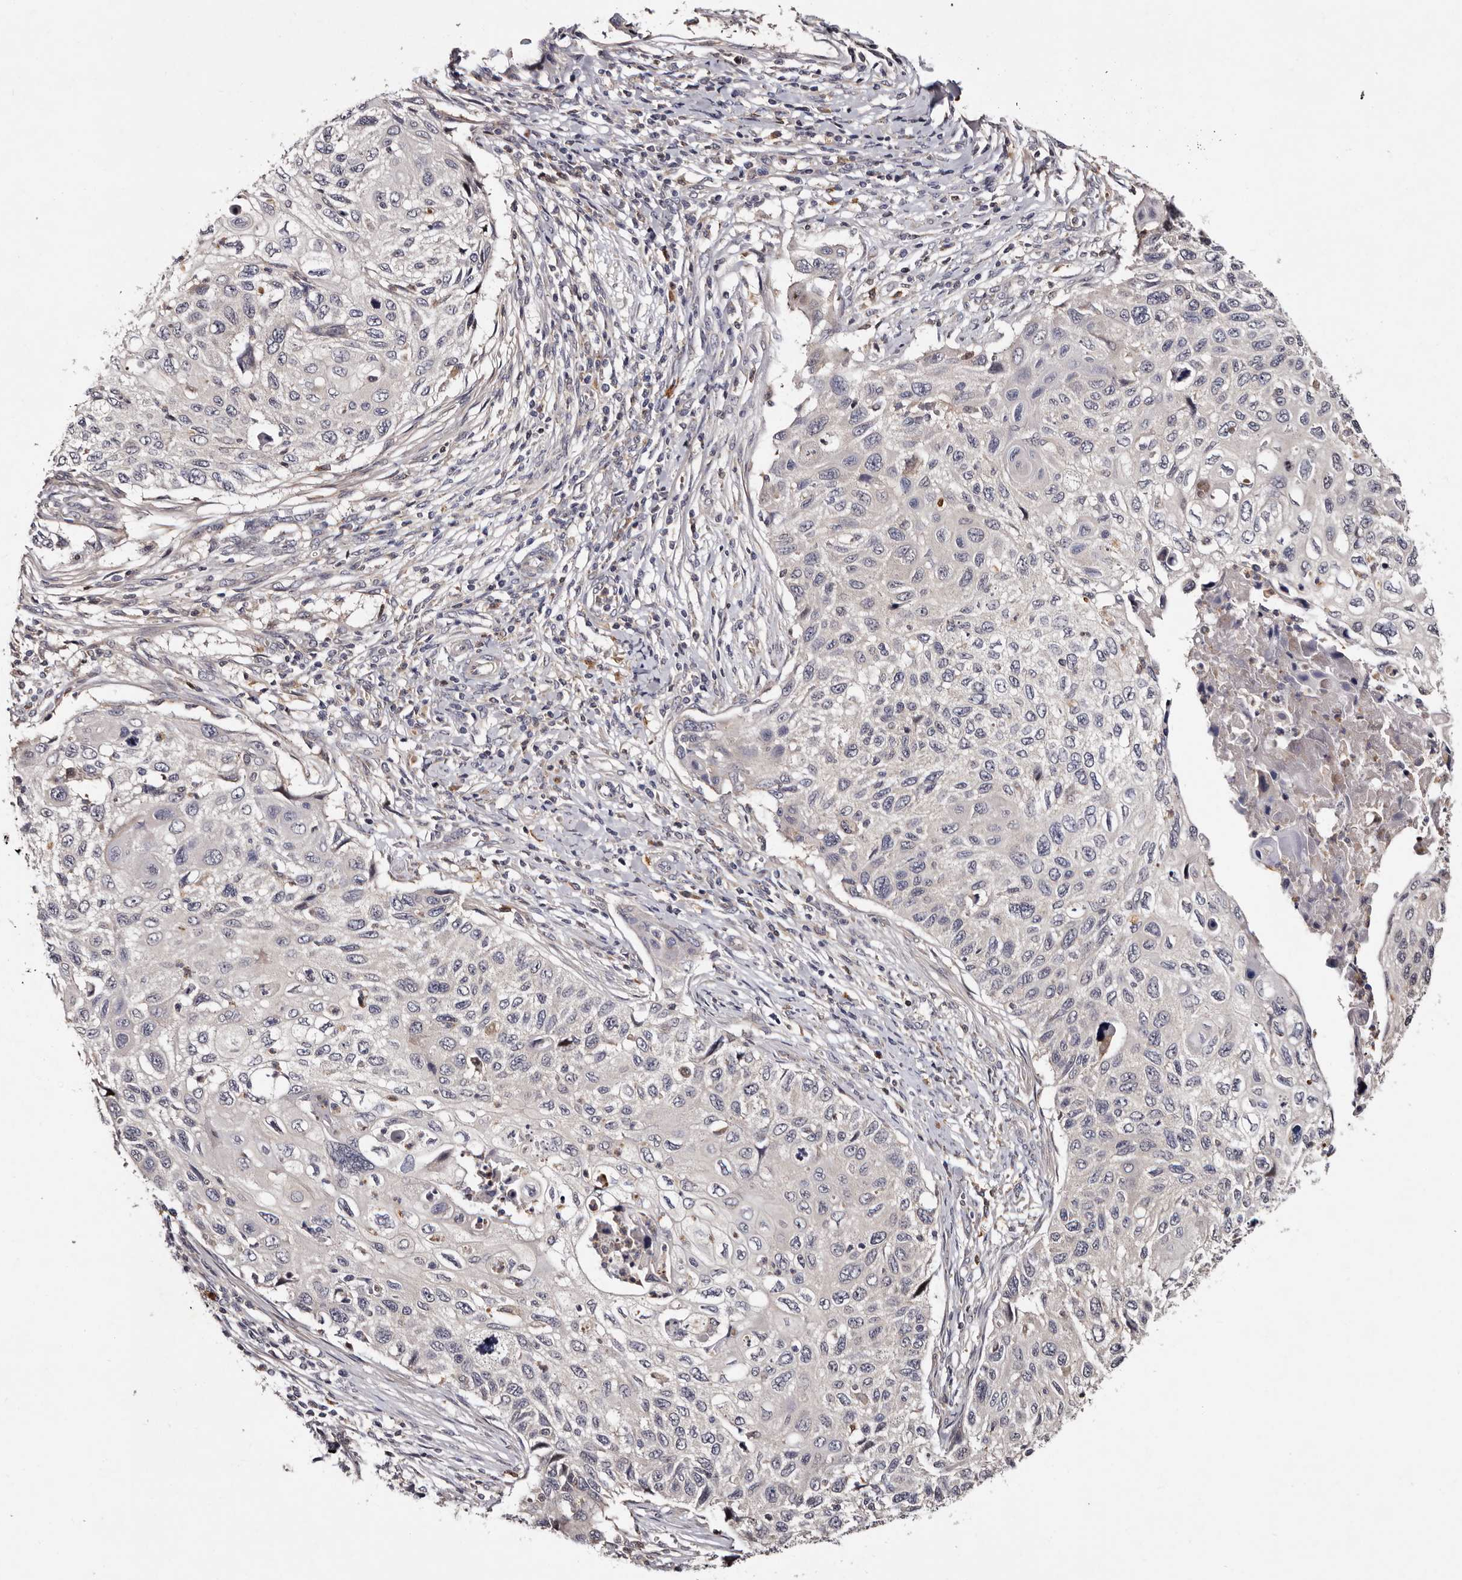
{"staining": {"intensity": "negative", "quantity": "none", "location": "none"}, "tissue": "cervical cancer", "cell_type": "Tumor cells", "image_type": "cancer", "snomed": [{"axis": "morphology", "description": "Squamous cell carcinoma, NOS"}, {"axis": "topography", "description": "Cervix"}], "caption": "Cervical cancer (squamous cell carcinoma) was stained to show a protein in brown. There is no significant staining in tumor cells.", "gene": "DNPH1", "patient": {"sex": "female", "age": 70}}